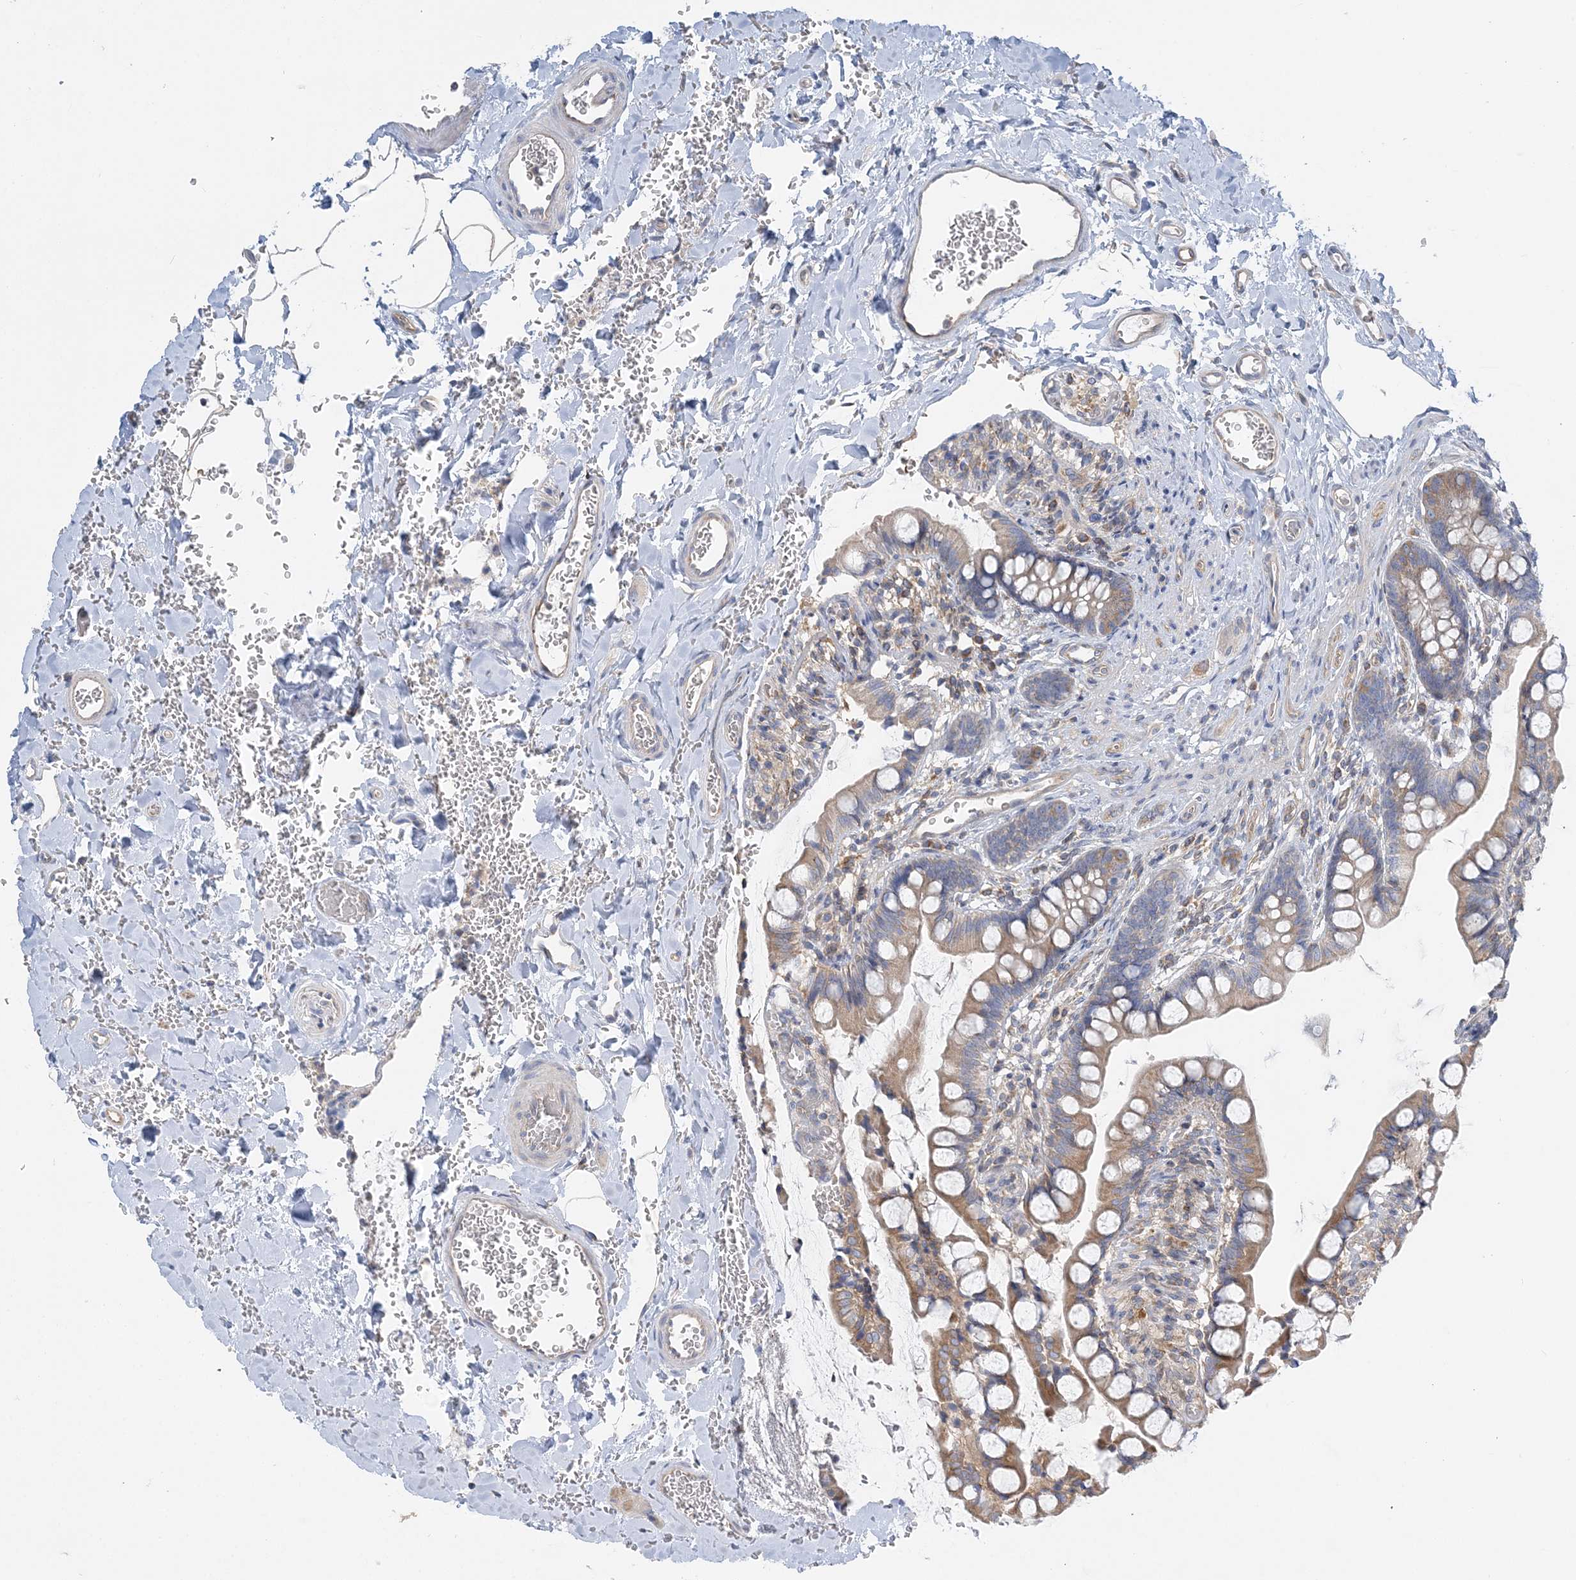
{"staining": {"intensity": "weak", "quantity": ">75%", "location": "cytoplasmic/membranous"}, "tissue": "small intestine", "cell_type": "Glandular cells", "image_type": "normal", "snomed": [{"axis": "morphology", "description": "Normal tissue, NOS"}, {"axis": "topography", "description": "Small intestine"}], "caption": "About >75% of glandular cells in unremarkable small intestine show weak cytoplasmic/membranous protein expression as visualized by brown immunohistochemical staining.", "gene": "FAM114A2", "patient": {"sex": "male", "age": 52}}